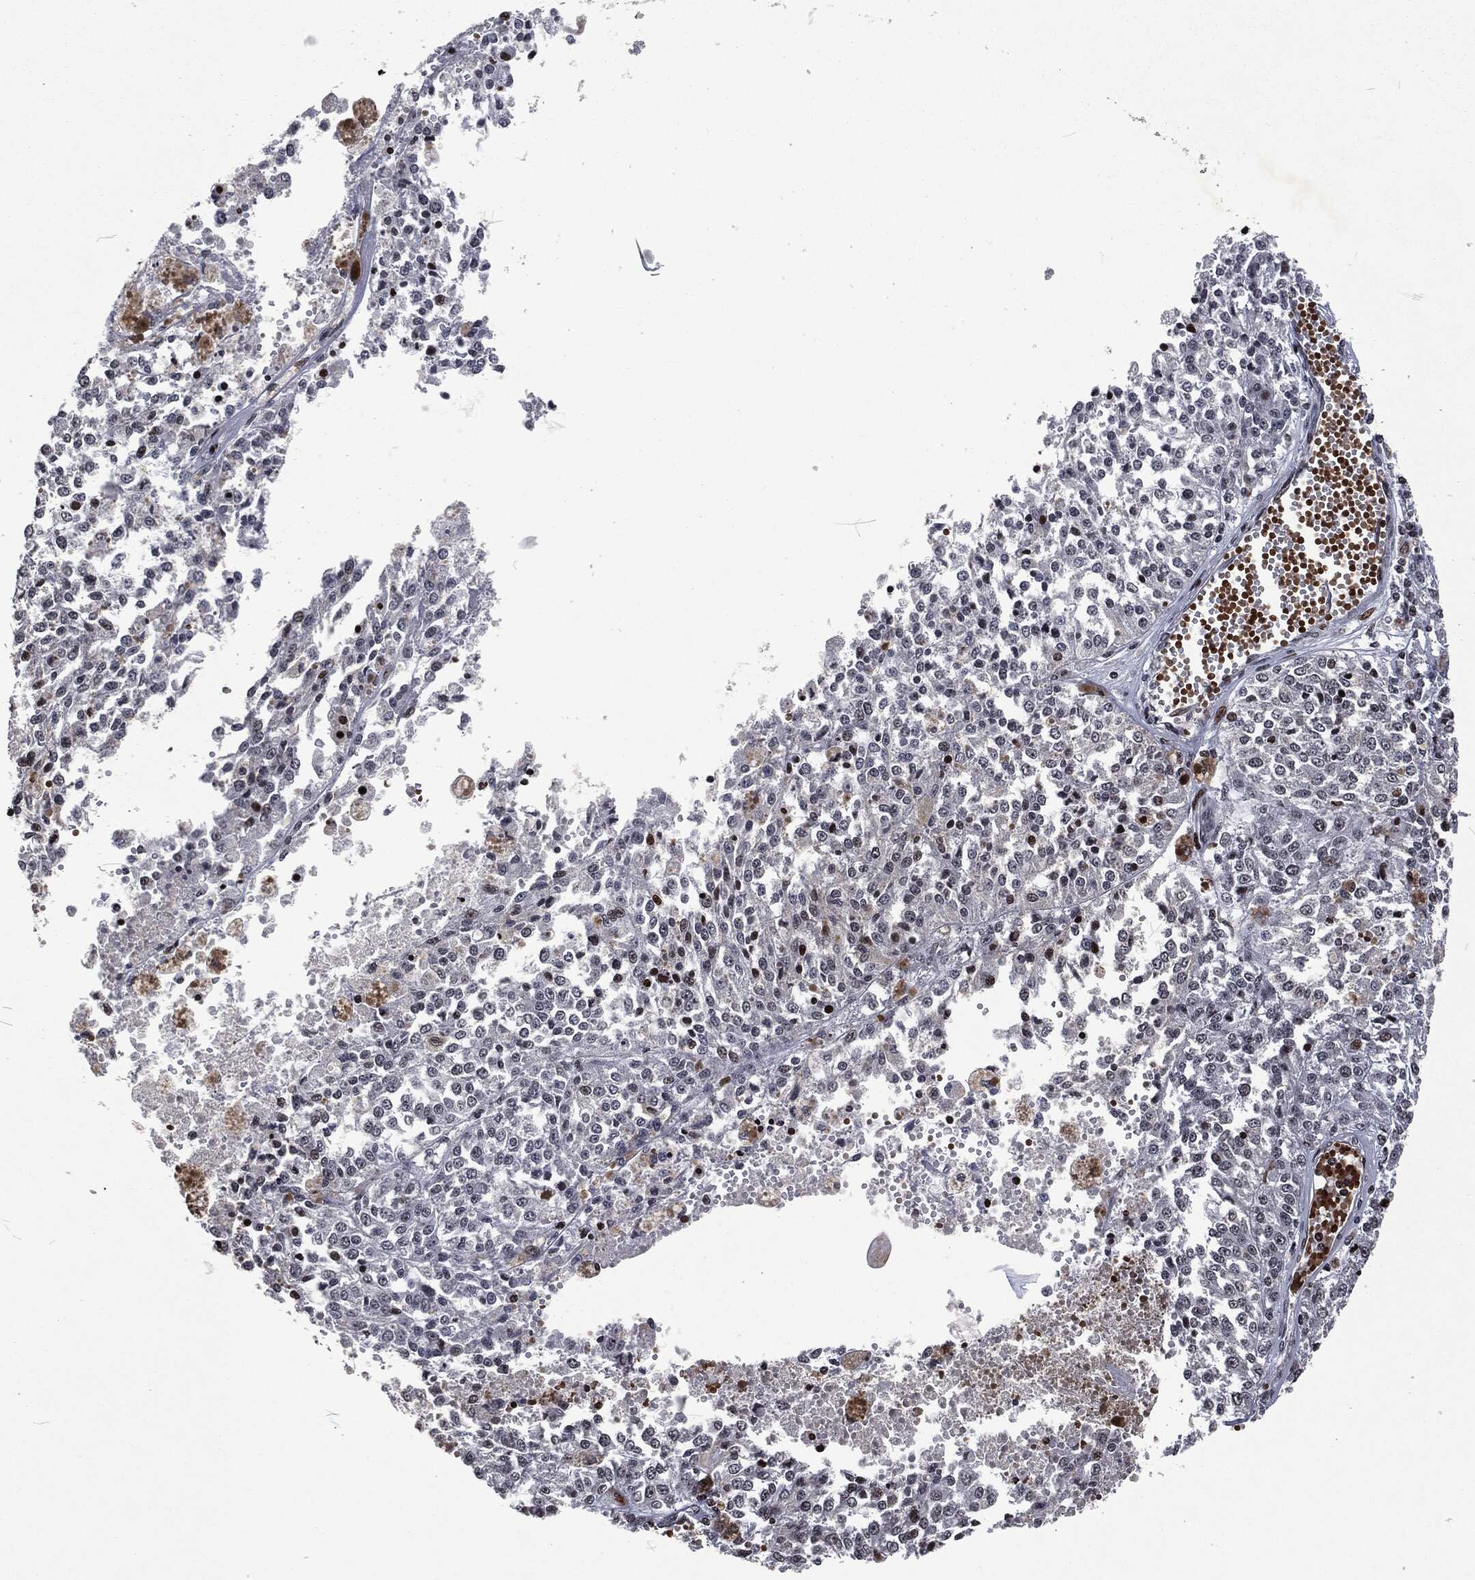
{"staining": {"intensity": "negative", "quantity": "none", "location": "none"}, "tissue": "melanoma", "cell_type": "Tumor cells", "image_type": "cancer", "snomed": [{"axis": "morphology", "description": "Malignant melanoma, Metastatic site"}, {"axis": "topography", "description": "Lymph node"}], "caption": "A photomicrograph of malignant melanoma (metastatic site) stained for a protein shows no brown staining in tumor cells.", "gene": "EGFR", "patient": {"sex": "female", "age": 64}}